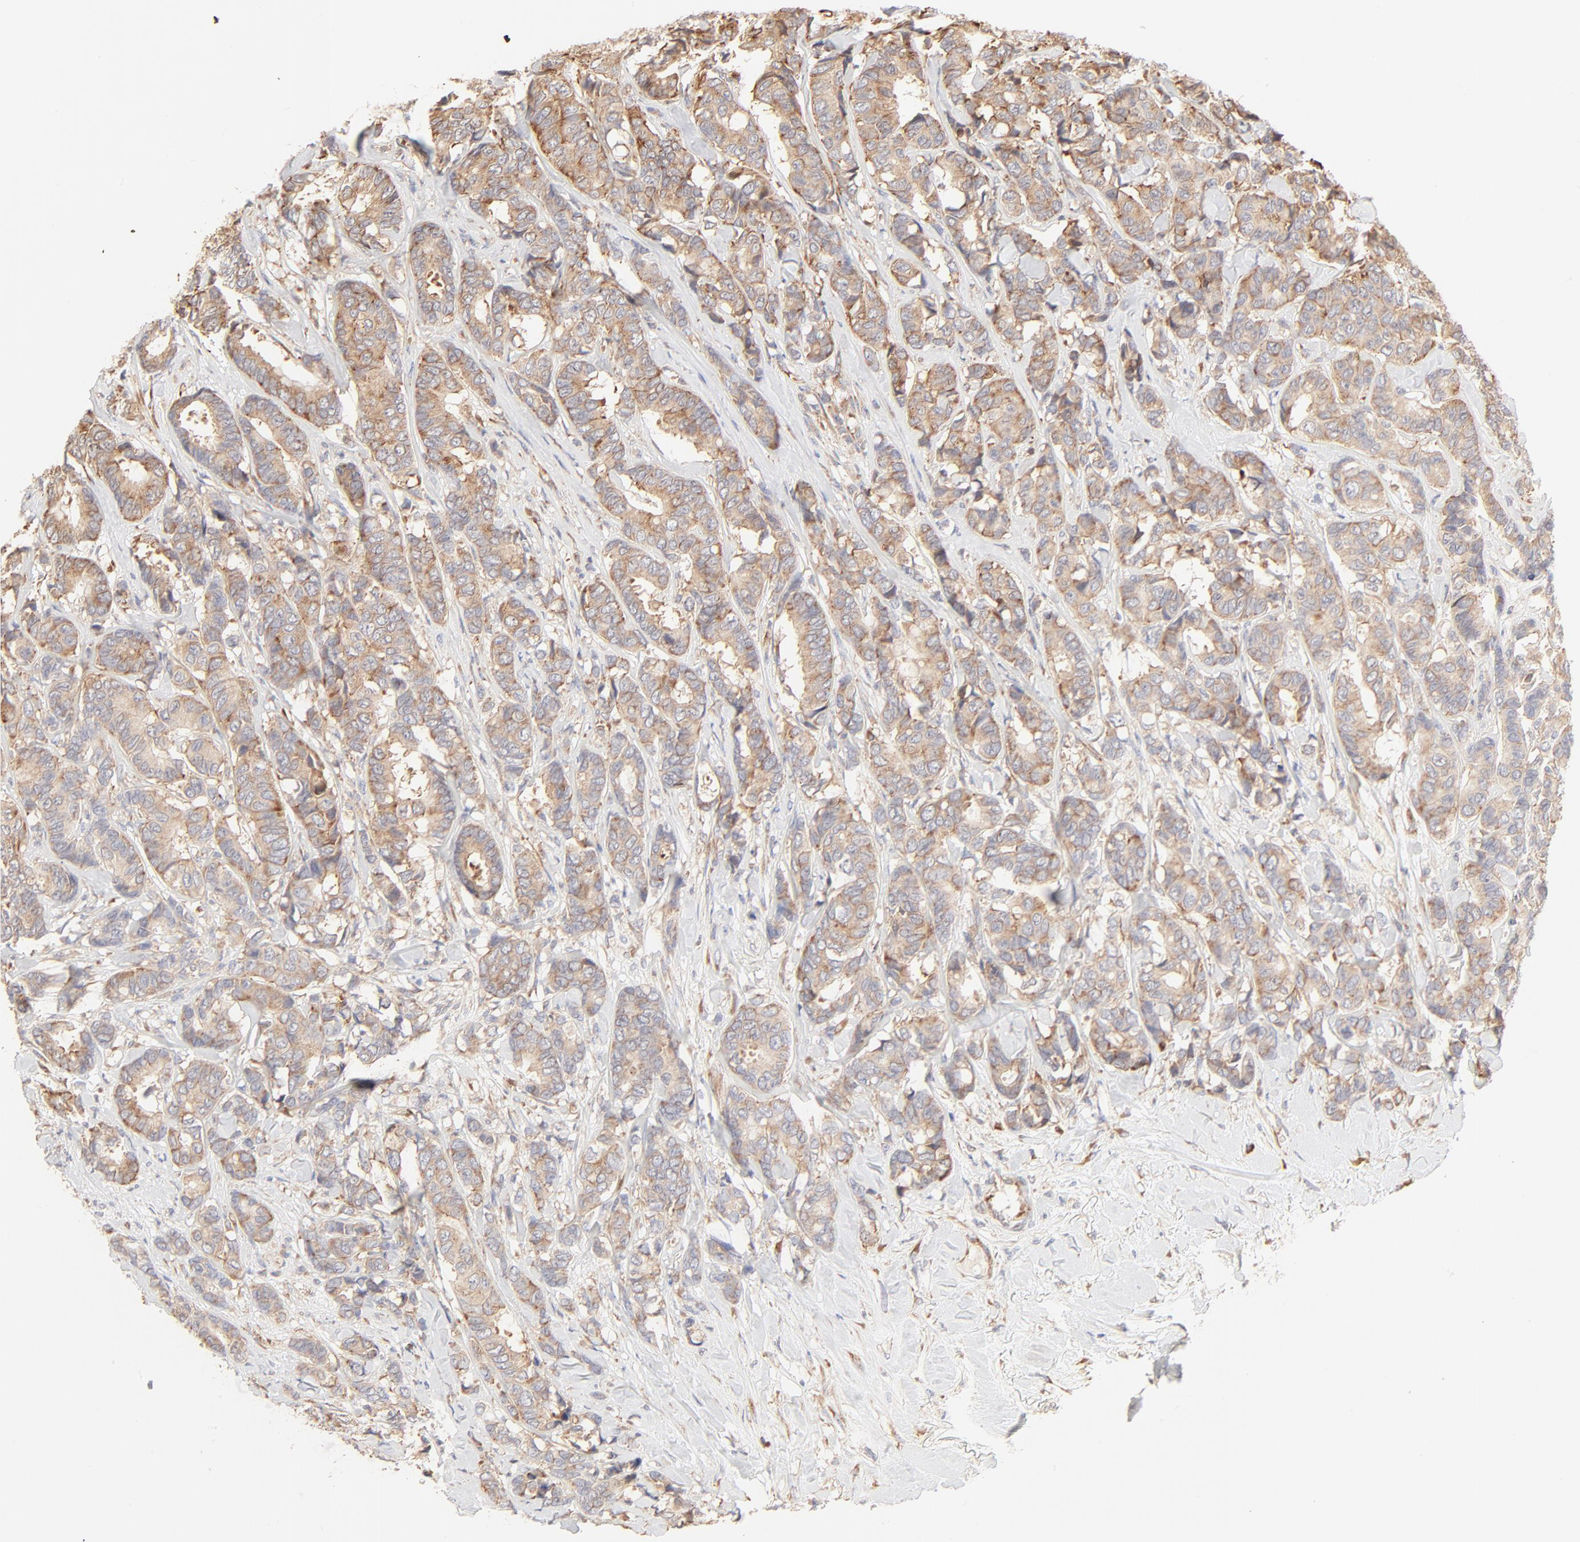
{"staining": {"intensity": "weak", "quantity": ">75%", "location": "cytoplasmic/membranous"}, "tissue": "breast cancer", "cell_type": "Tumor cells", "image_type": "cancer", "snomed": [{"axis": "morphology", "description": "Duct carcinoma"}, {"axis": "topography", "description": "Breast"}], "caption": "This image displays immunohistochemistry (IHC) staining of breast cancer (intraductal carcinoma), with low weak cytoplasmic/membranous staining in about >75% of tumor cells.", "gene": "RPS20", "patient": {"sex": "female", "age": 87}}